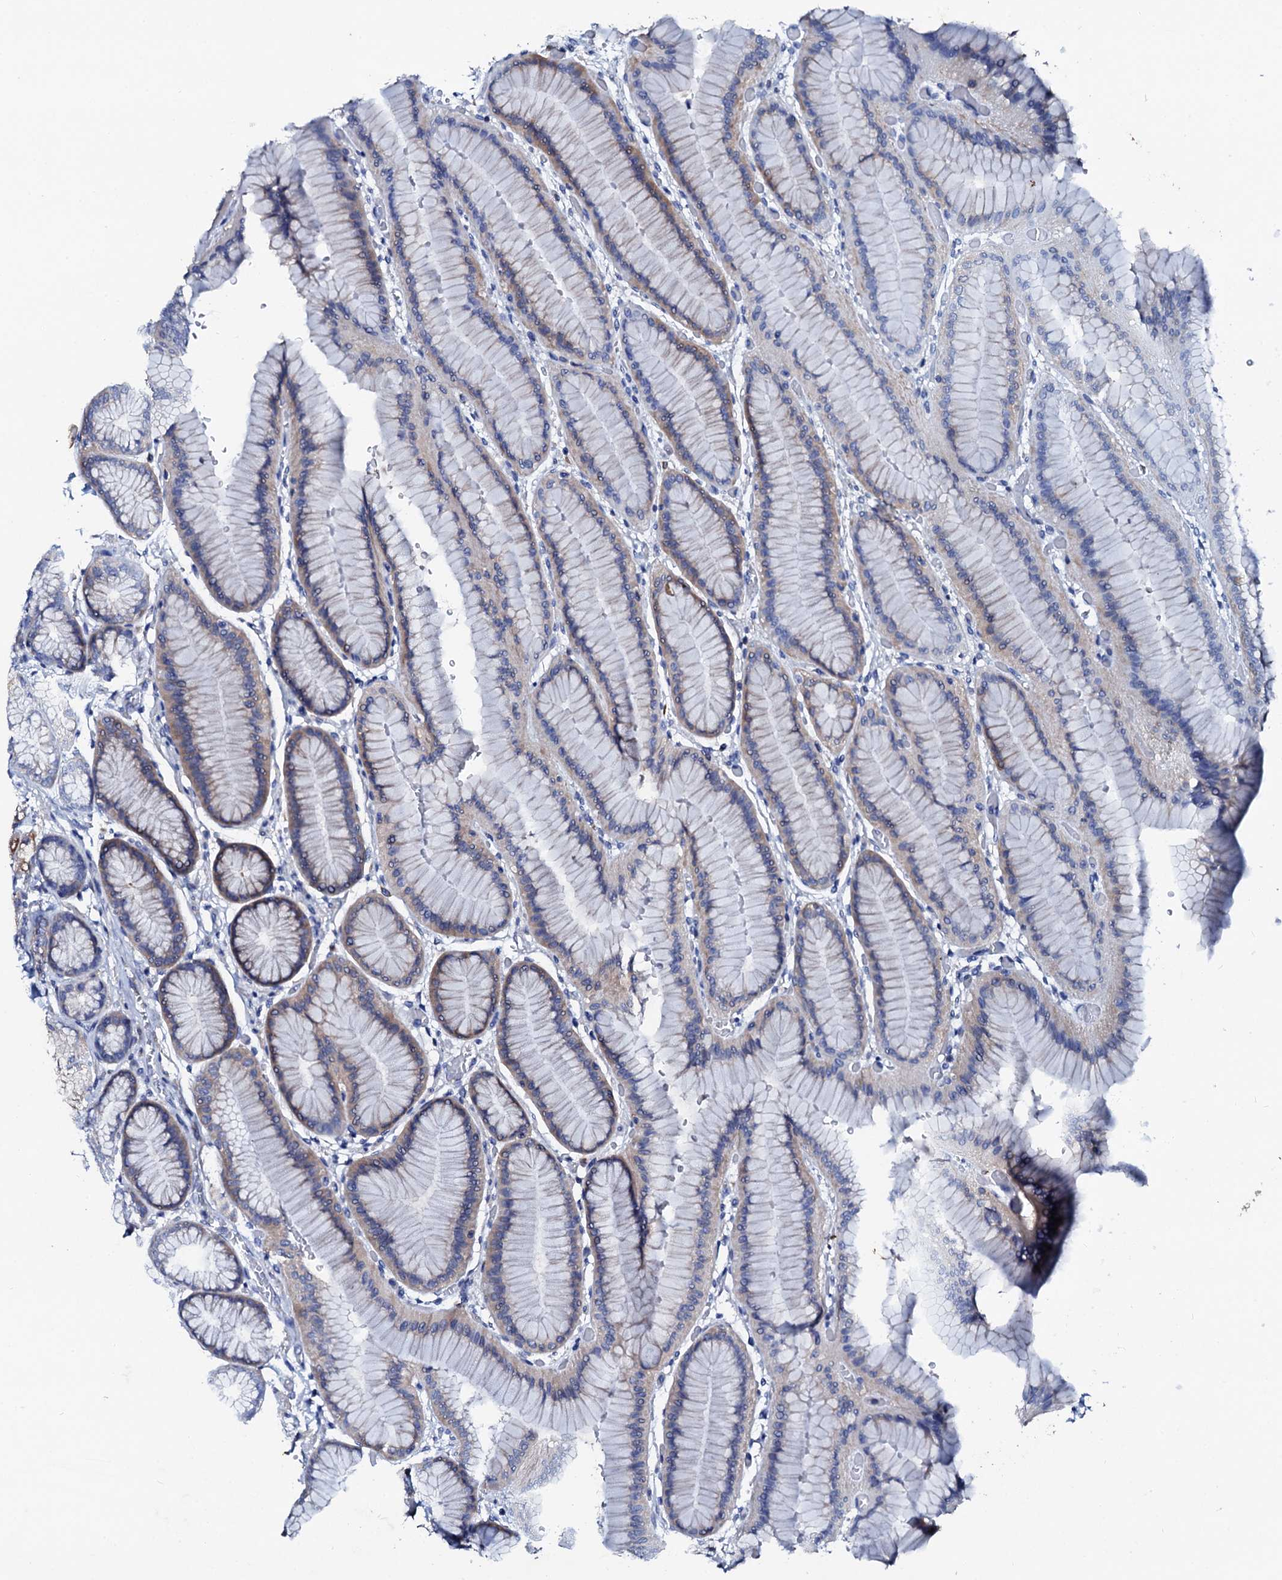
{"staining": {"intensity": "weak", "quantity": "<25%", "location": "cytoplasmic/membranous"}, "tissue": "stomach", "cell_type": "Glandular cells", "image_type": "normal", "snomed": [{"axis": "morphology", "description": "Normal tissue, NOS"}, {"axis": "morphology", "description": "Adenocarcinoma, NOS"}, {"axis": "morphology", "description": "Adenocarcinoma, High grade"}, {"axis": "topography", "description": "Stomach, upper"}, {"axis": "topography", "description": "Stomach"}], "caption": "An immunohistochemistry image of unremarkable stomach is shown. There is no staining in glandular cells of stomach.", "gene": "GLB1L3", "patient": {"sex": "female", "age": 65}}